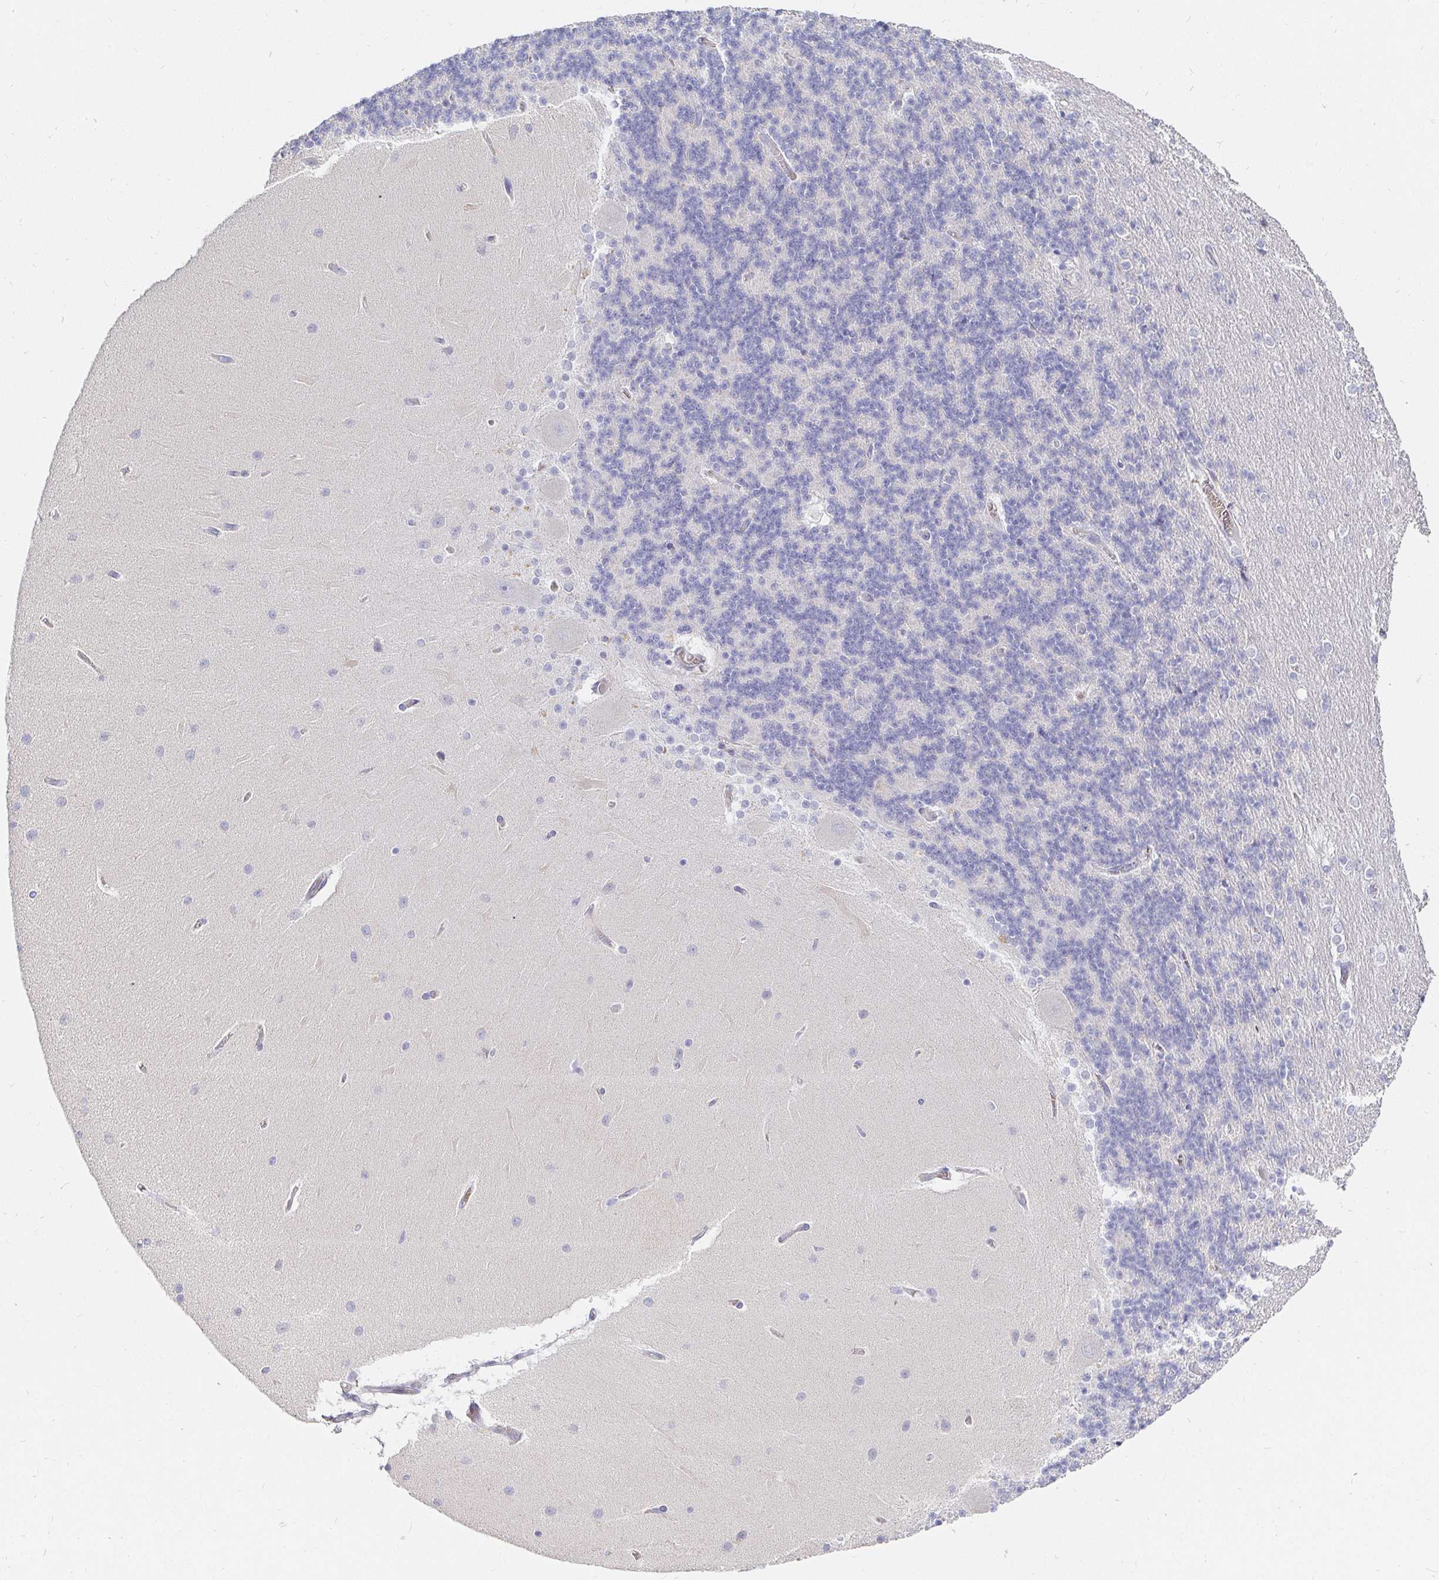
{"staining": {"intensity": "negative", "quantity": "none", "location": "none"}, "tissue": "cerebellum", "cell_type": "Cells in granular layer", "image_type": "normal", "snomed": [{"axis": "morphology", "description": "Normal tissue, NOS"}, {"axis": "topography", "description": "Cerebellum"}], "caption": "The image exhibits no staining of cells in granular layer in unremarkable cerebellum. (DAB immunohistochemistry, high magnification).", "gene": "FGF21", "patient": {"sex": "female", "age": 54}}